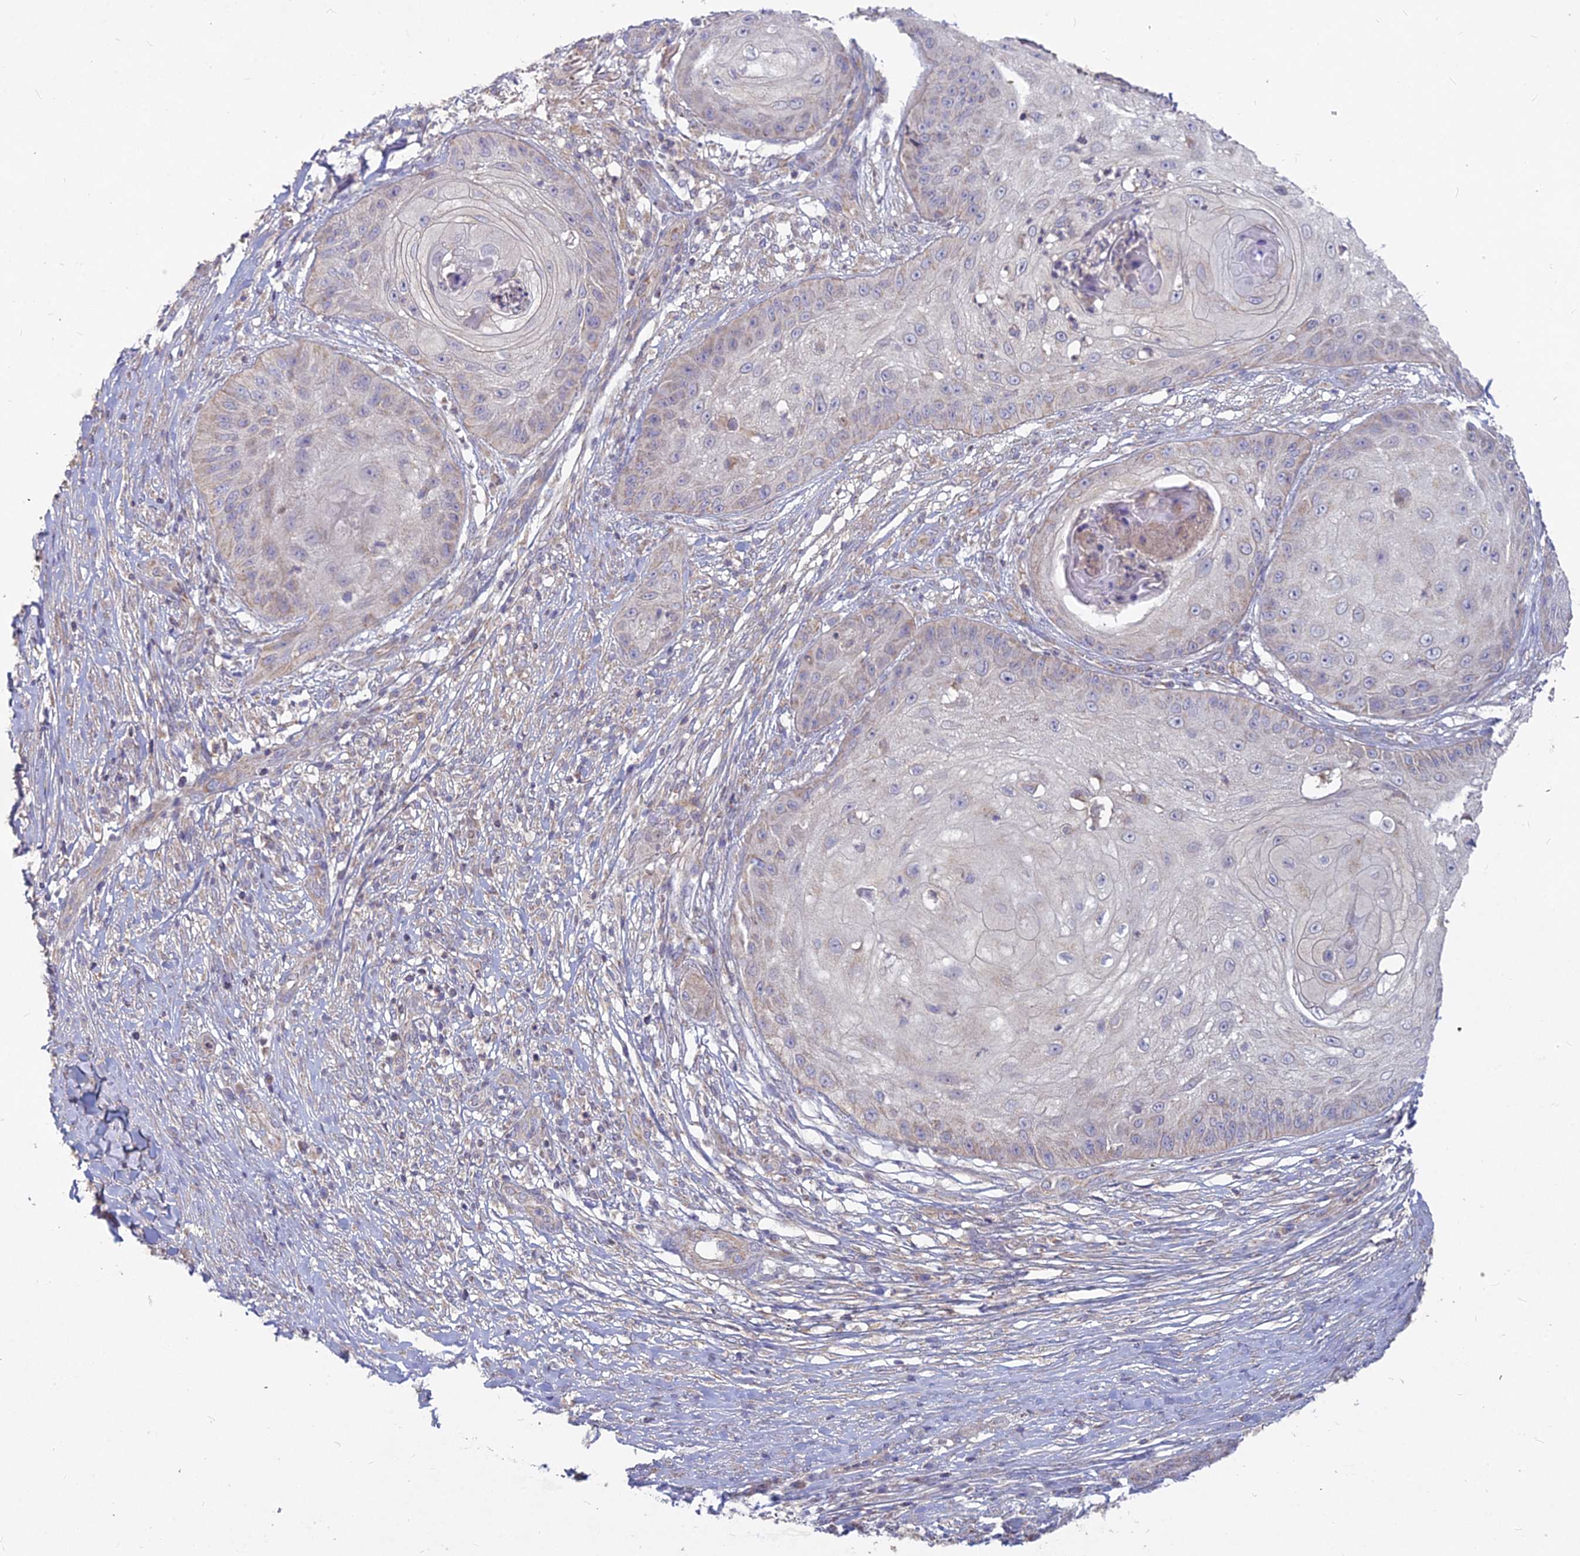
{"staining": {"intensity": "weak", "quantity": "<25%", "location": "cytoplasmic/membranous"}, "tissue": "skin cancer", "cell_type": "Tumor cells", "image_type": "cancer", "snomed": [{"axis": "morphology", "description": "Squamous cell carcinoma, NOS"}, {"axis": "topography", "description": "Skin"}], "caption": "Micrograph shows no protein expression in tumor cells of skin cancer (squamous cell carcinoma) tissue. Nuclei are stained in blue.", "gene": "MICU2", "patient": {"sex": "male", "age": 70}}